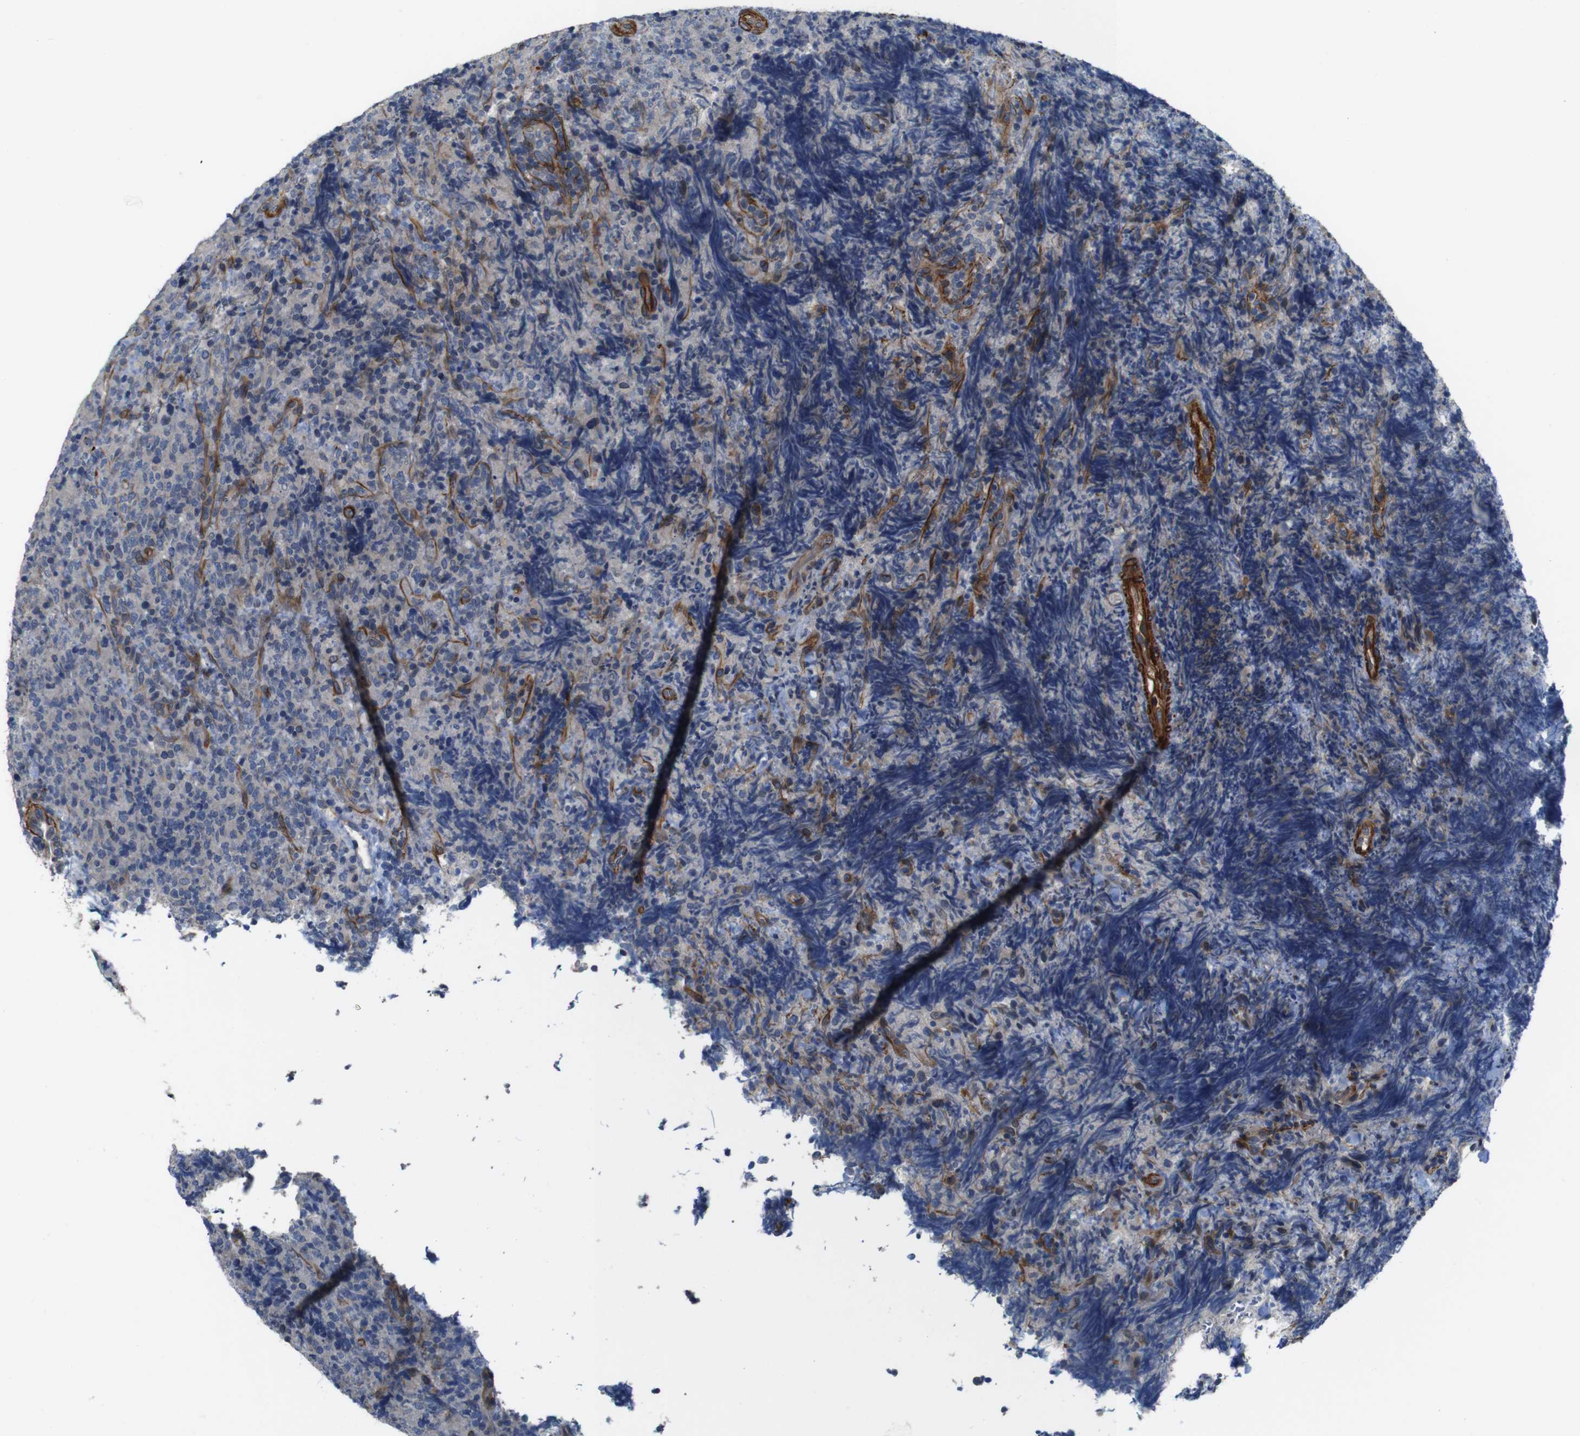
{"staining": {"intensity": "negative", "quantity": "none", "location": "none"}, "tissue": "lymphoma", "cell_type": "Tumor cells", "image_type": "cancer", "snomed": [{"axis": "morphology", "description": "Malignant lymphoma, non-Hodgkin's type, High grade"}, {"axis": "topography", "description": "Tonsil"}], "caption": "A photomicrograph of lymphoma stained for a protein shows no brown staining in tumor cells.", "gene": "GGT7", "patient": {"sex": "female", "age": 36}}